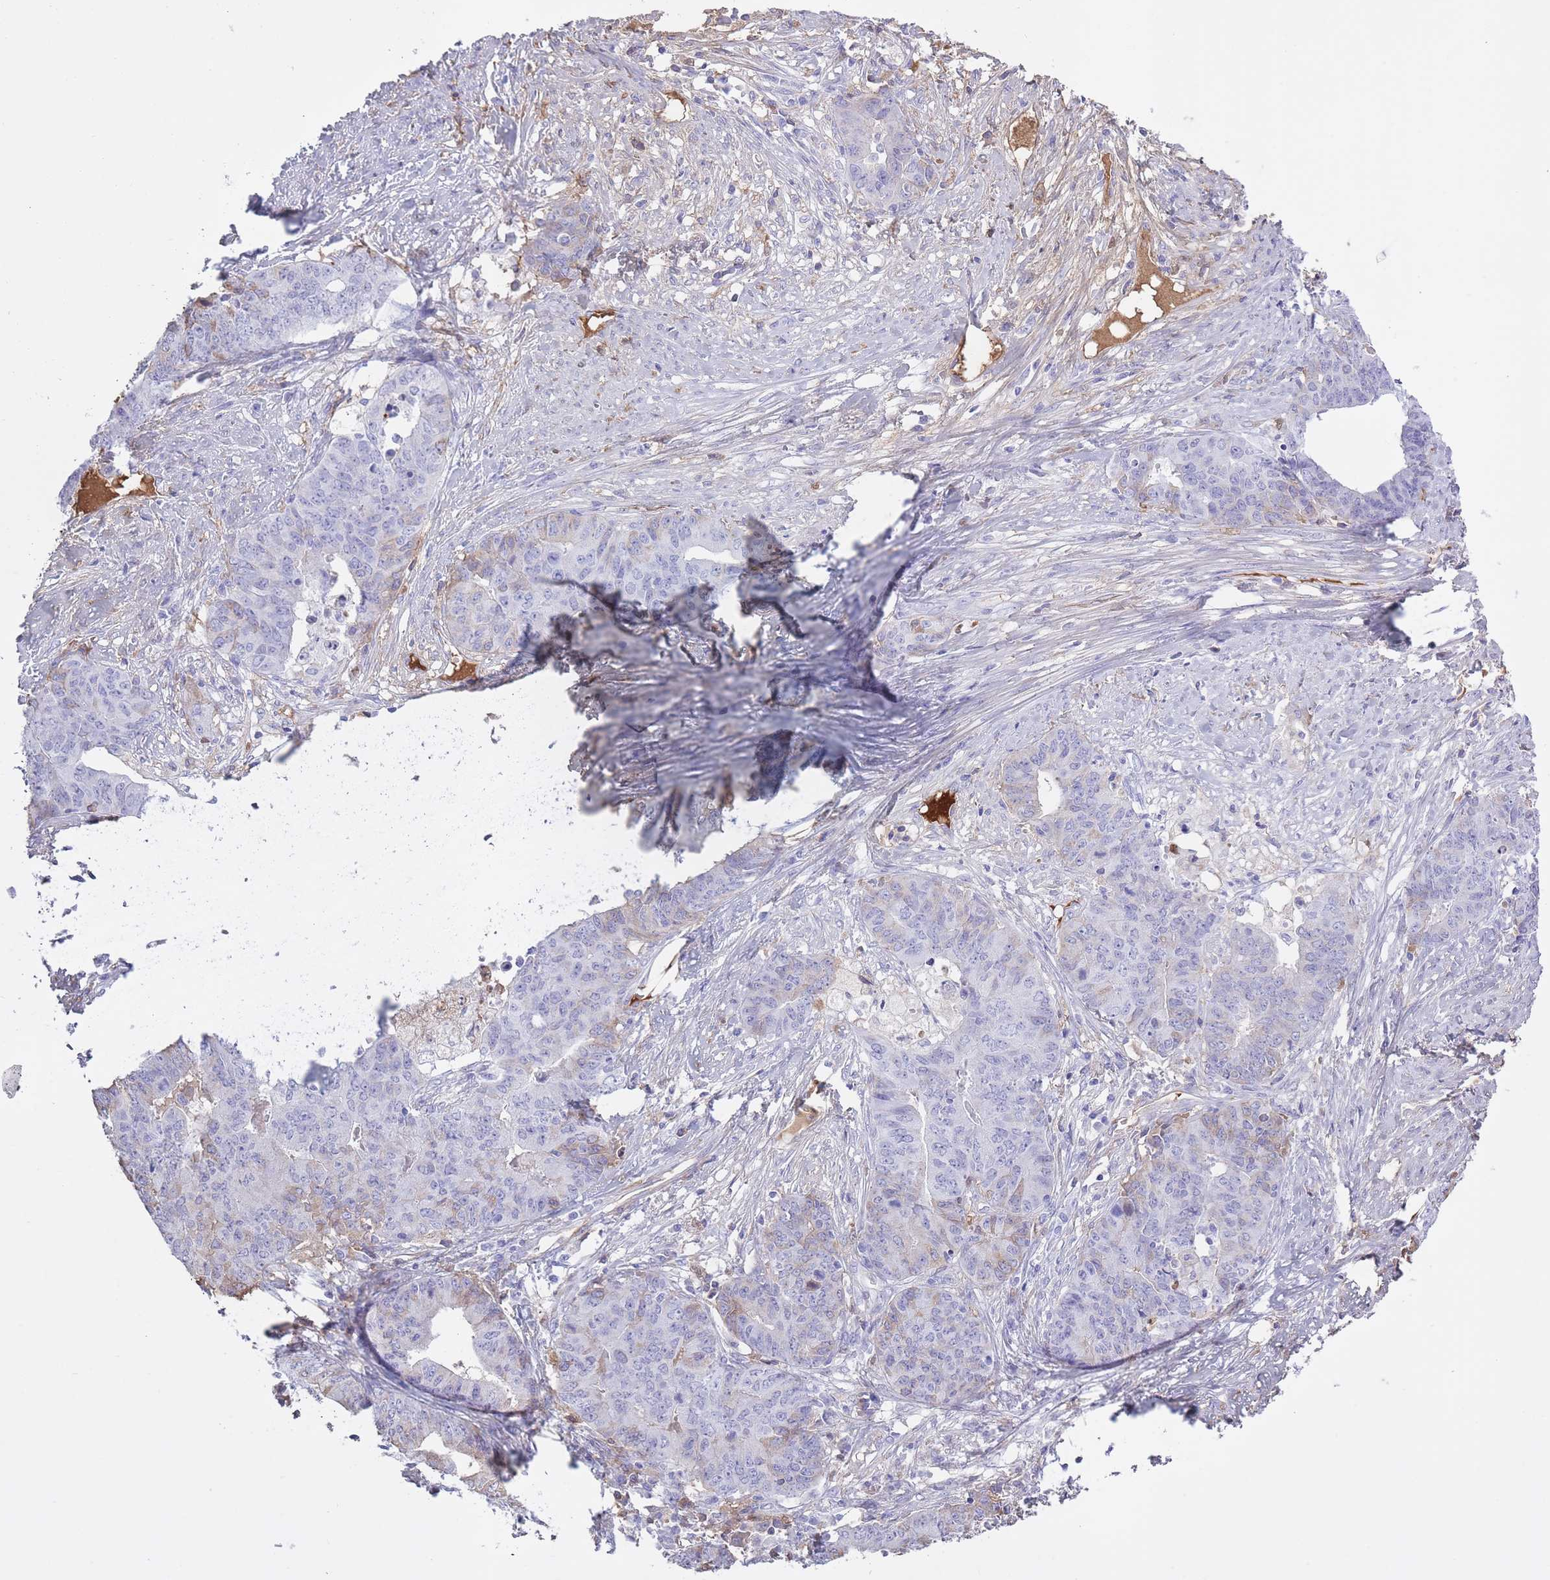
{"staining": {"intensity": "weak", "quantity": "<25%", "location": "cytoplasmic/membranous"}, "tissue": "endometrial cancer", "cell_type": "Tumor cells", "image_type": "cancer", "snomed": [{"axis": "morphology", "description": "Adenocarcinoma, NOS"}, {"axis": "topography", "description": "Endometrium"}], "caption": "Immunohistochemical staining of human endometrial cancer (adenocarcinoma) displays no significant staining in tumor cells.", "gene": "AP3S2", "patient": {"sex": "female", "age": 59}}